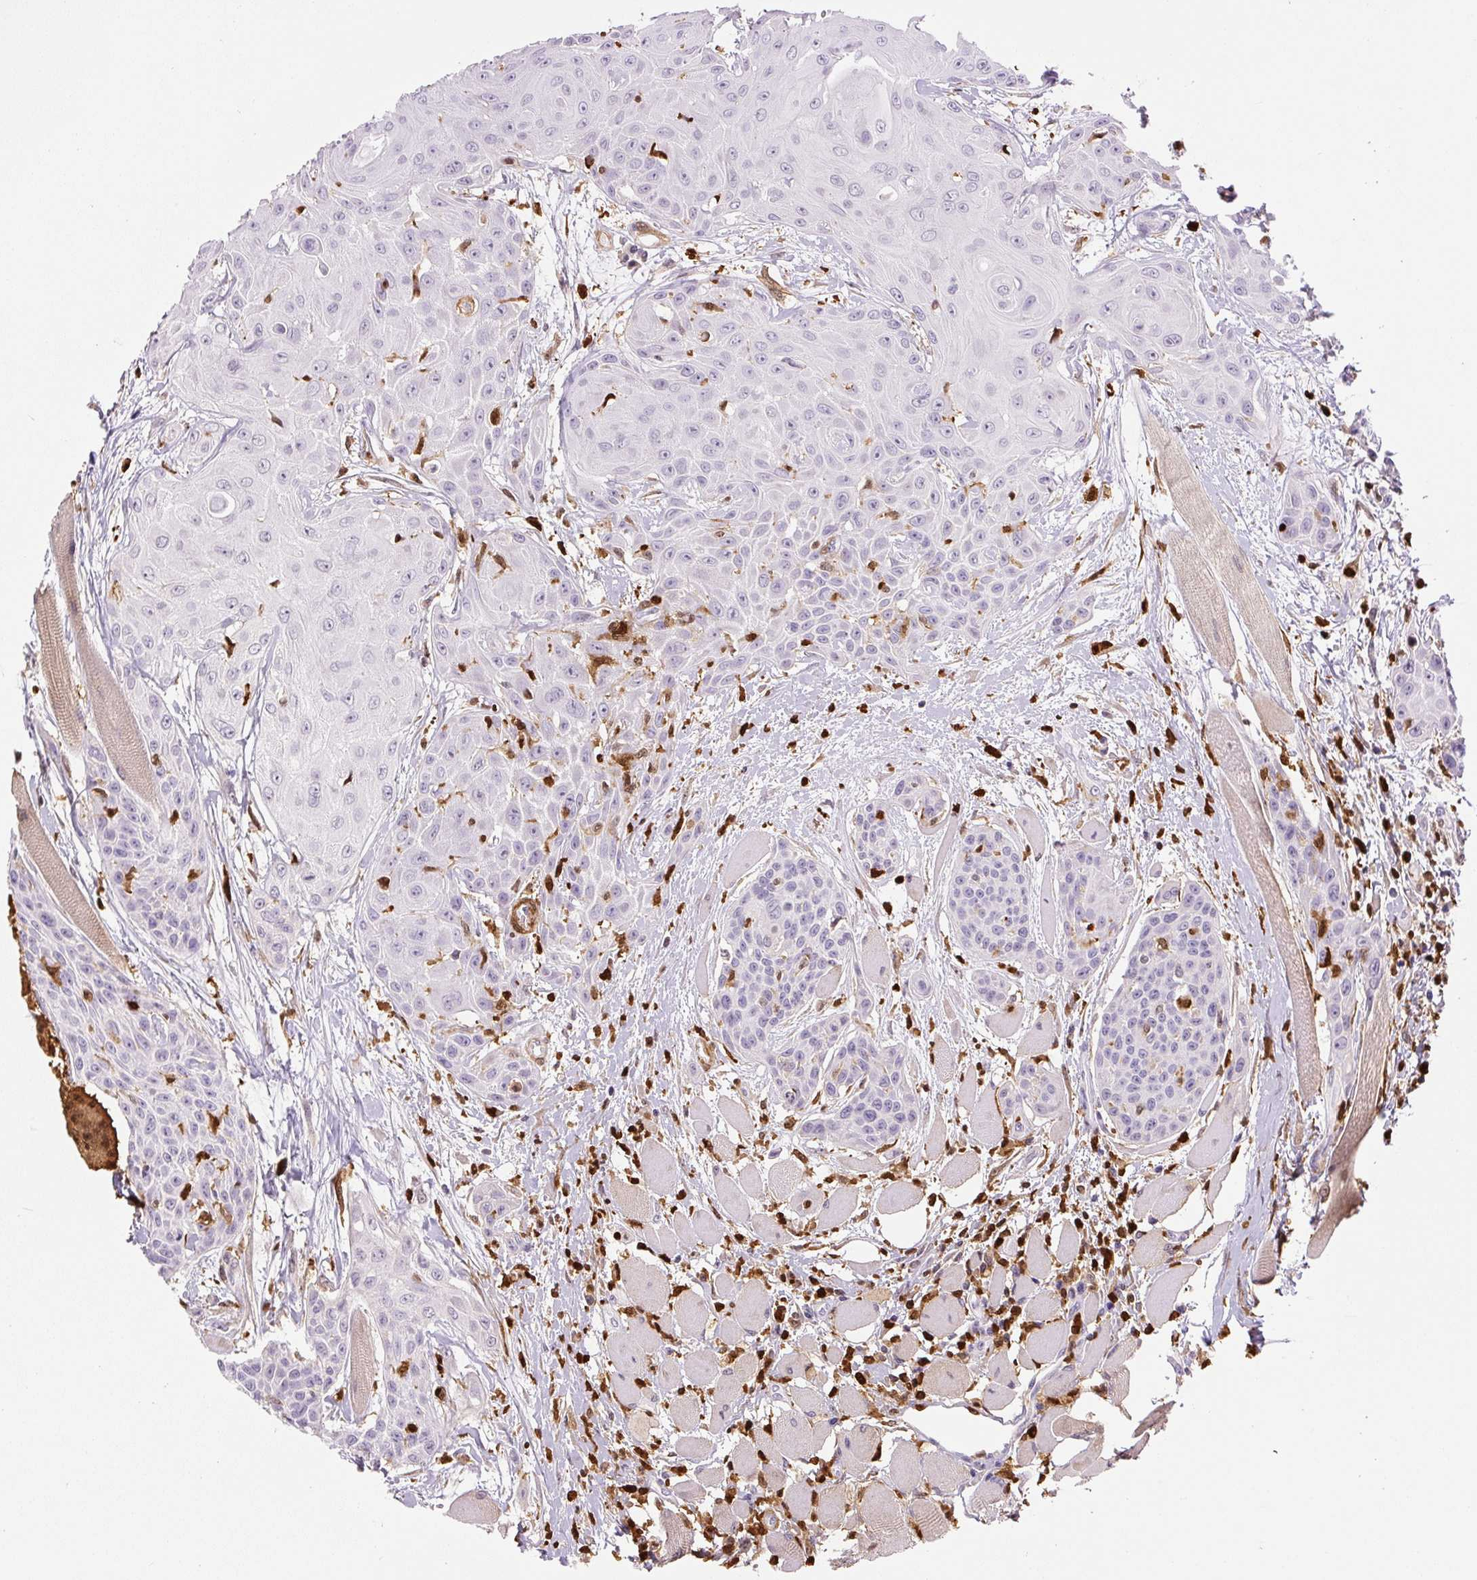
{"staining": {"intensity": "negative", "quantity": "none", "location": "none"}, "tissue": "head and neck cancer", "cell_type": "Tumor cells", "image_type": "cancer", "snomed": [{"axis": "morphology", "description": "Squamous cell carcinoma, NOS"}, {"axis": "topography", "description": "Head-Neck"}], "caption": "Immunohistochemistry micrograph of neoplastic tissue: human head and neck squamous cell carcinoma stained with DAB displays no significant protein staining in tumor cells.", "gene": "S100A4", "patient": {"sex": "female", "age": 73}}